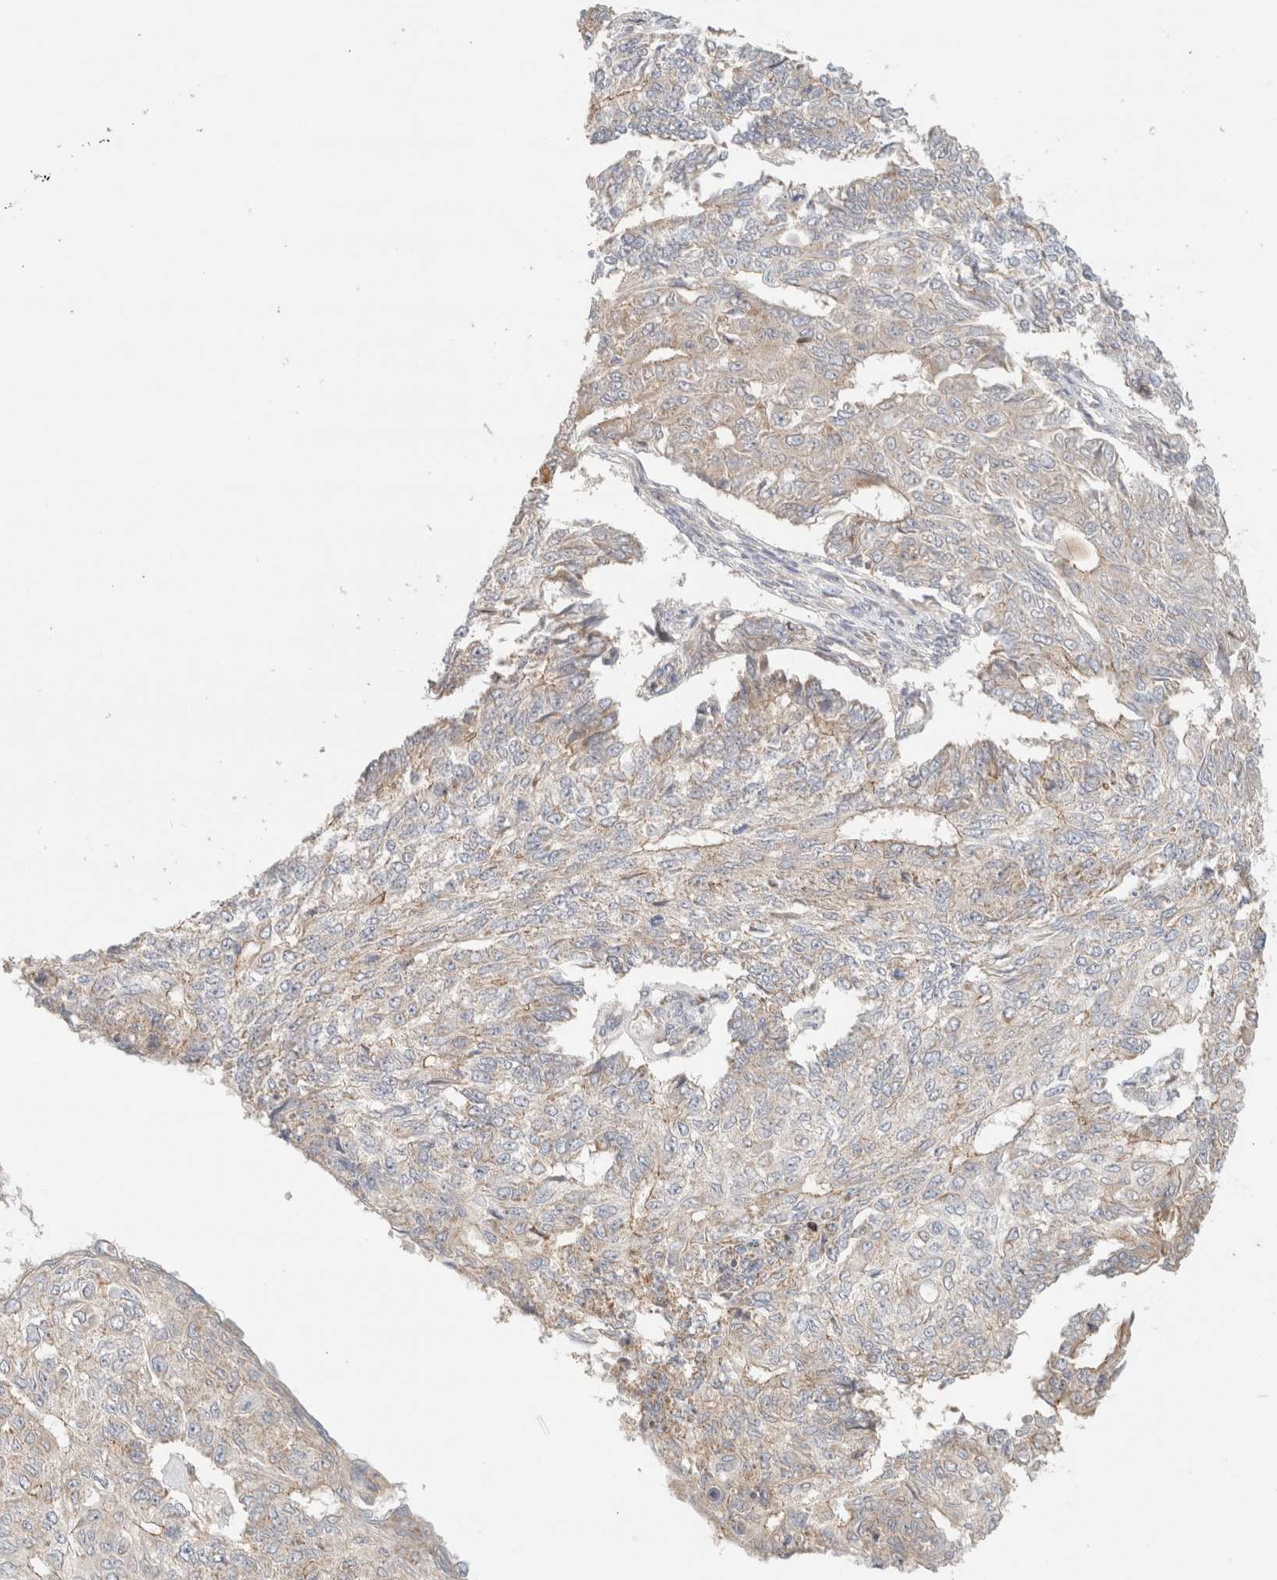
{"staining": {"intensity": "weak", "quantity": "25%-75%", "location": "cytoplasmic/membranous"}, "tissue": "endometrial cancer", "cell_type": "Tumor cells", "image_type": "cancer", "snomed": [{"axis": "morphology", "description": "Adenocarcinoma, NOS"}, {"axis": "topography", "description": "Endometrium"}], "caption": "Endometrial cancer (adenocarcinoma) stained for a protein exhibits weak cytoplasmic/membranous positivity in tumor cells. (DAB (3,3'-diaminobenzidine) IHC, brown staining for protein, blue staining for nuclei).", "gene": "MRM3", "patient": {"sex": "female", "age": 32}}